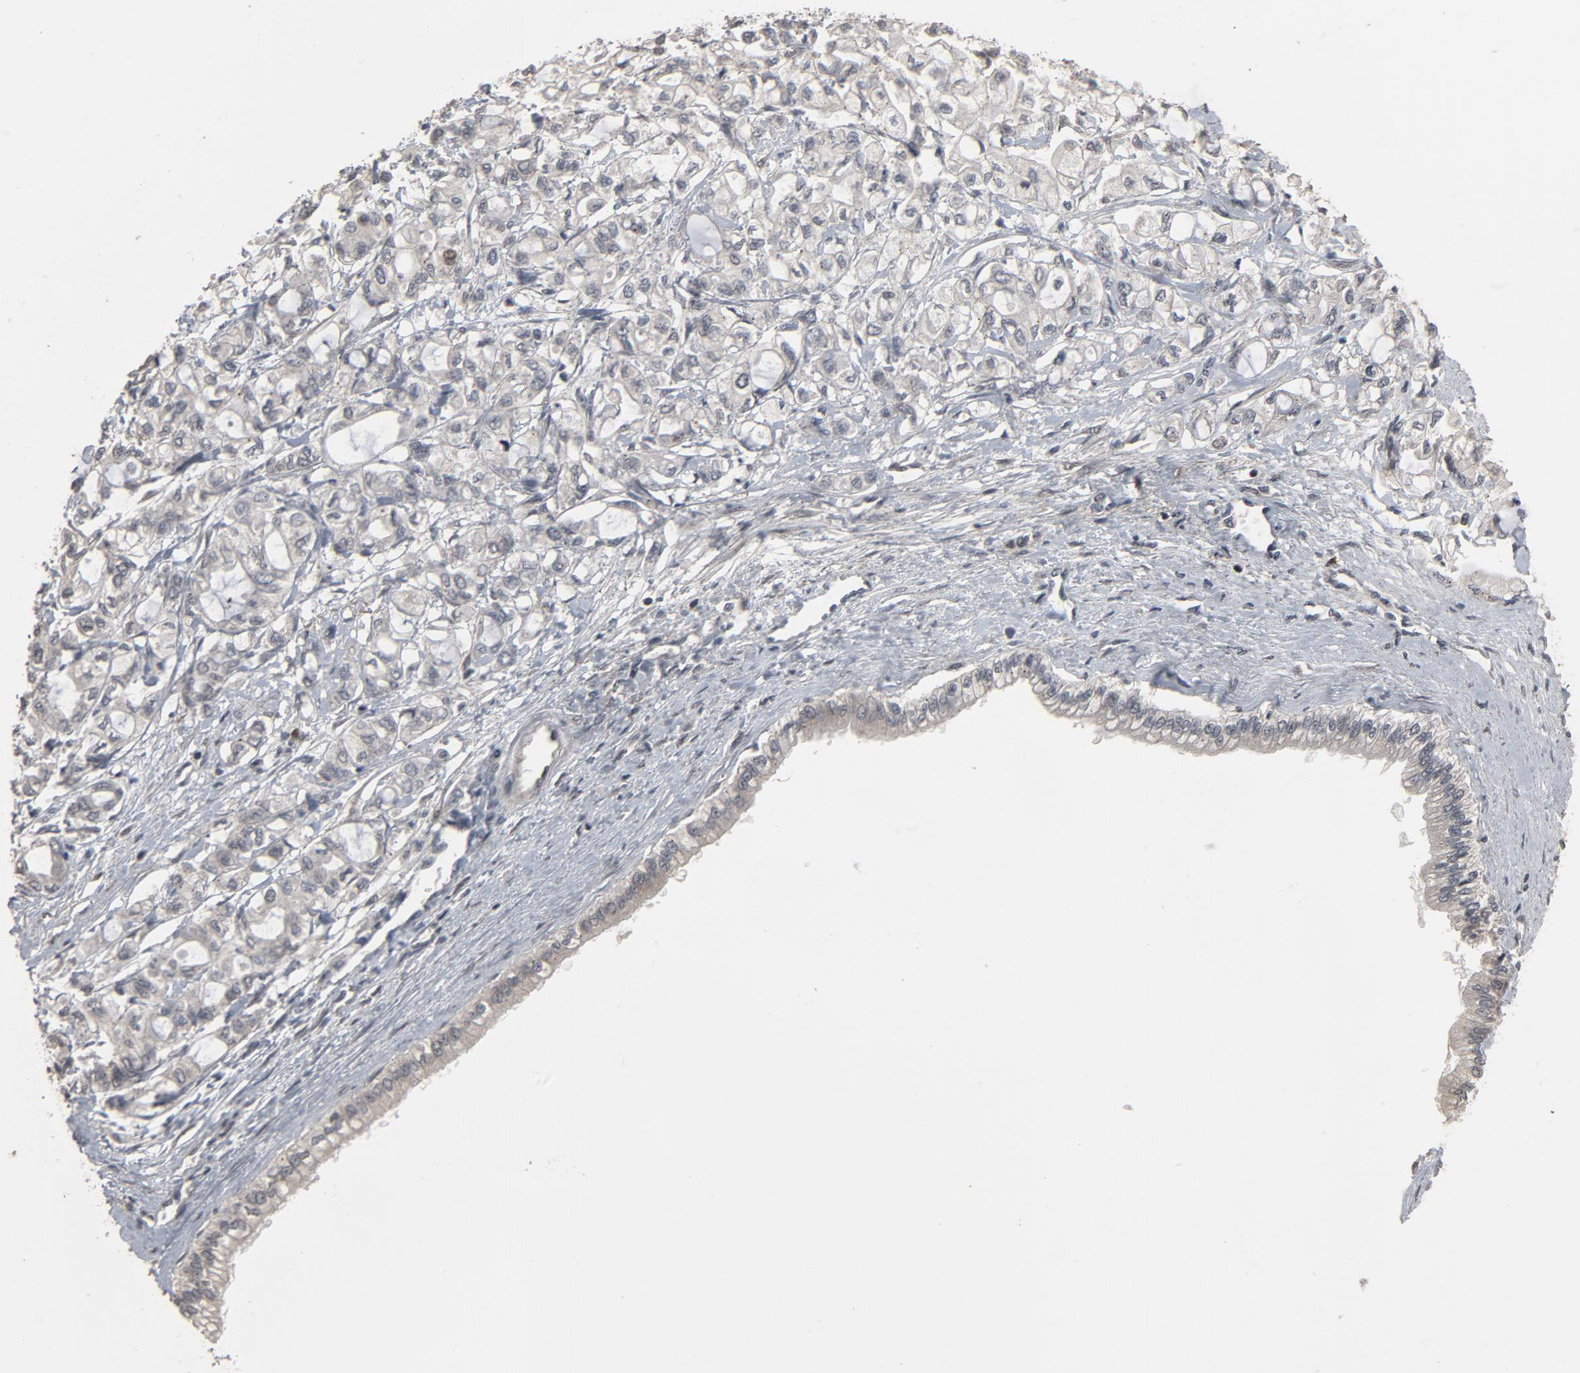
{"staining": {"intensity": "negative", "quantity": "none", "location": "none"}, "tissue": "pancreatic cancer", "cell_type": "Tumor cells", "image_type": "cancer", "snomed": [{"axis": "morphology", "description": "Adenocarcinoma, NOS"}, {"axis": "topography", "description": "Pancreas"}], "caption": "Tumor cells show no significant protein expression in adenocarcinoma (pancreatic).", "gene": "POM121", "patient": {"sex": "male", "age": 79}}